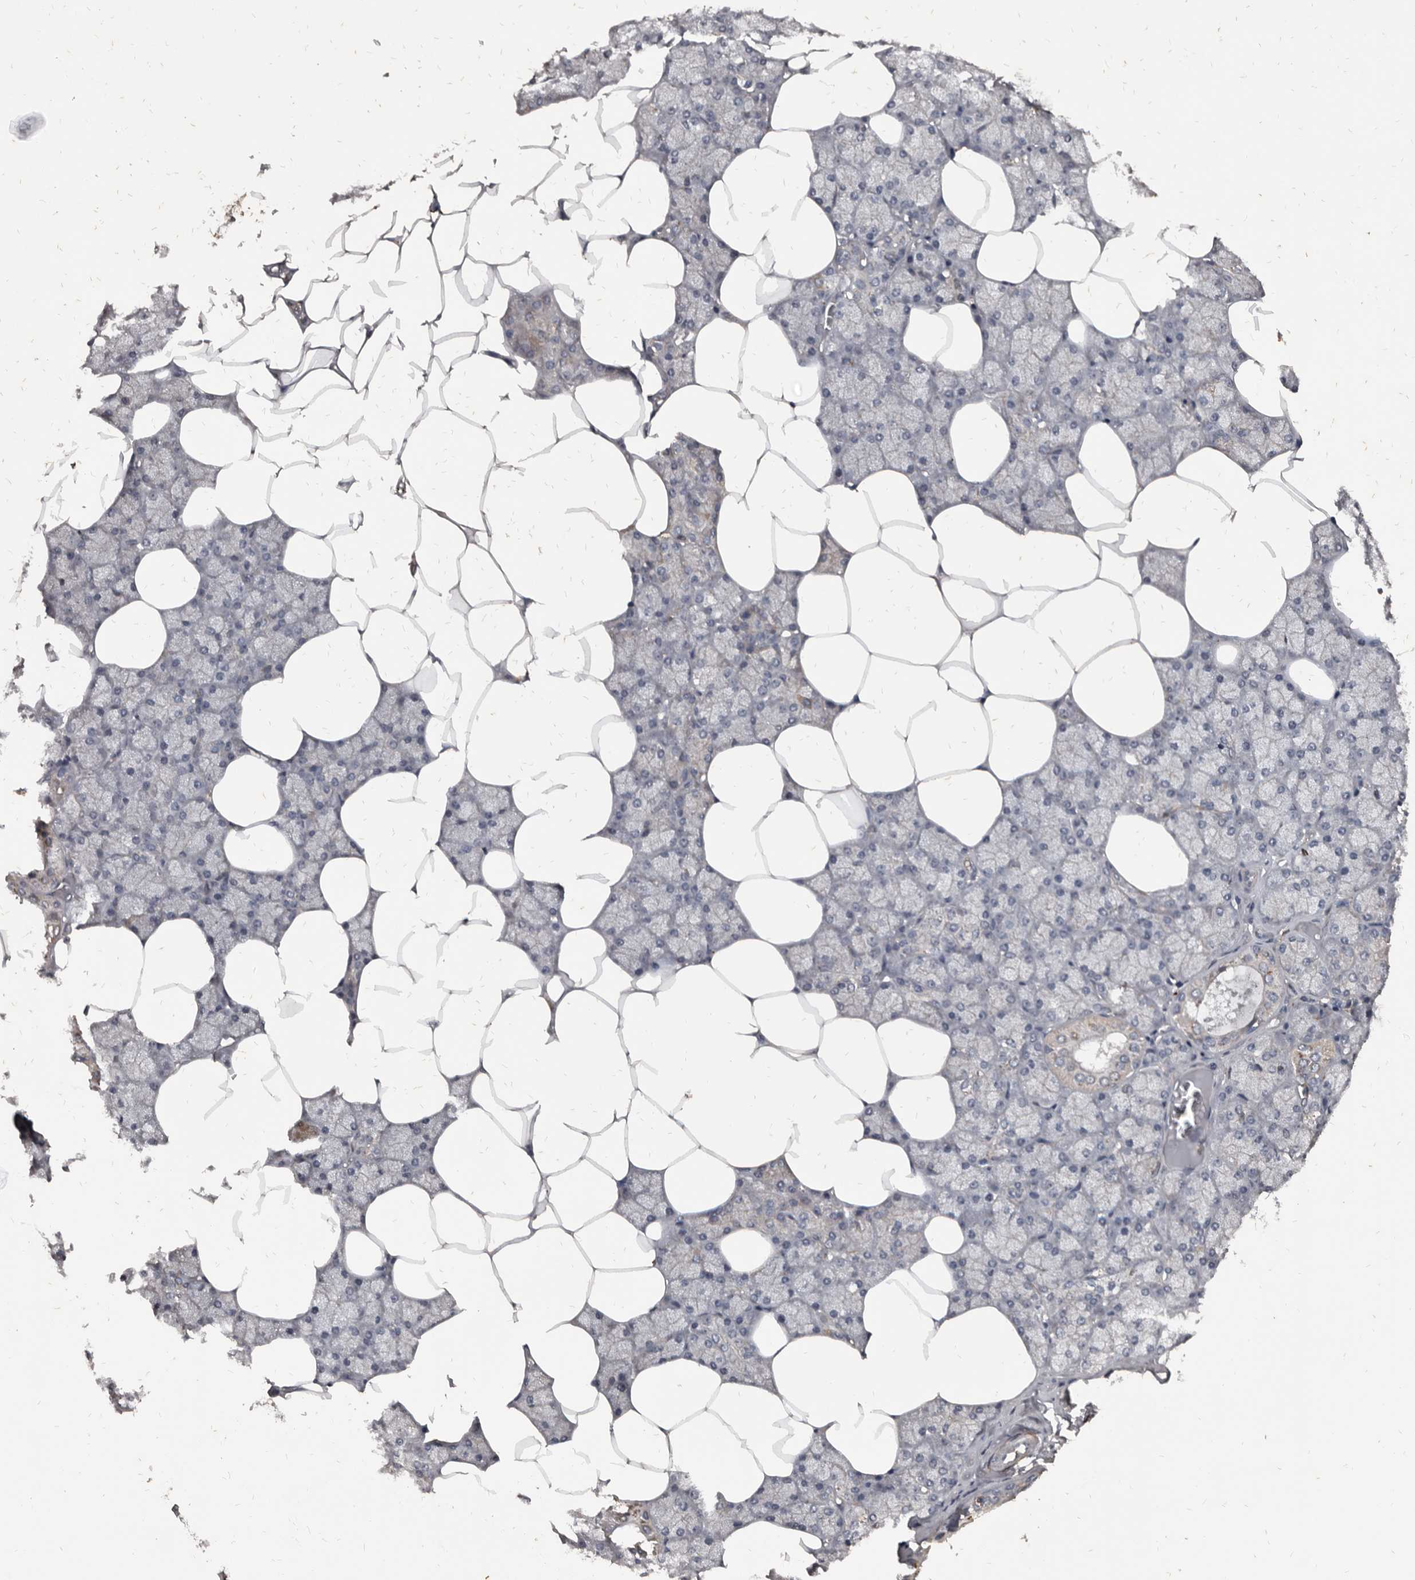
{"staining": {"intensity": "weak", "quantity": "25%-75%", "location": "cytoplasmic/membranous"}, "tissue": "salivary gland", "cell_type": "Glandular cells", "image_type": "normal", "snomed": [{"axis": "morphology", "description": "Normal tissue, NOS"}, {"axis": "topography", "description": "Salivary gland"}], "caption": "A high-resolution image shows IHC staining of unremarkable salivary gland, which displays weak cytoplasmic/membranous positivity in approximately 25%-75% of glandular cells.", "gene": "GREB1", "patient": {"sex": "male", "age": 62}}